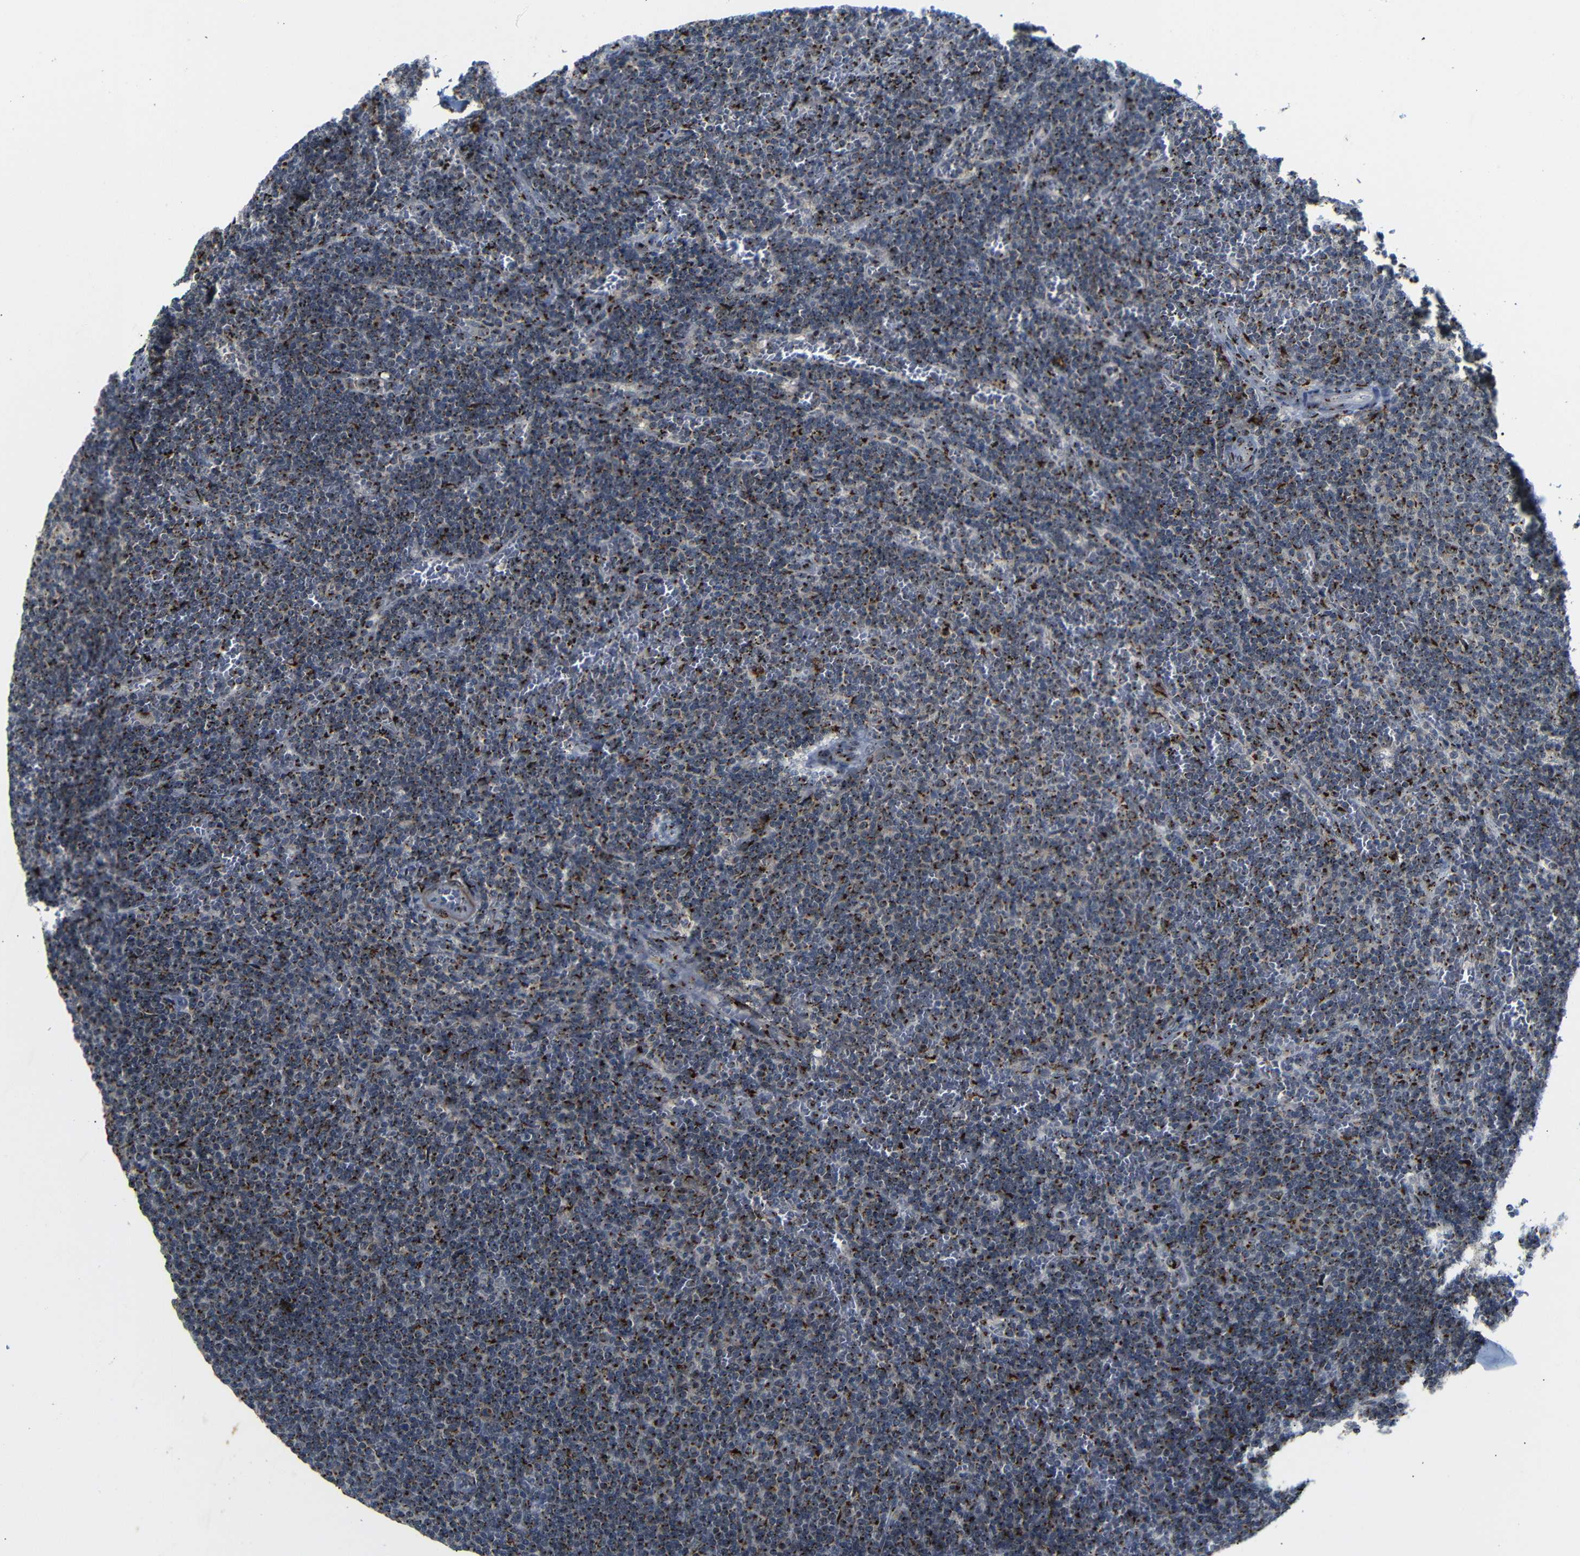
{"staining": {"intensity": "moderate", "quantity": ">75%", "location": "cytoplasmic/membranous"}, "tissue": "lymphoma", "cell_type": "Tumor cells", "image_type": "cancer", "snomed": [{"axis": "morphology", "description": "Malignant lymphoma, non-Hodgkin's type, Low grade"}, {"axis": "topography", "description": "Spleen"}], "caption": "Brown immunohistochemical staining in human malignant lymphoma, non-Hodgkin's type (low-grade) demonstrates moderate cytoplasmic/membranous staining in approximately >75% of tumor cells.", "gene": "TGOLN2", "patient": {"sex": "female", "age": 50}}